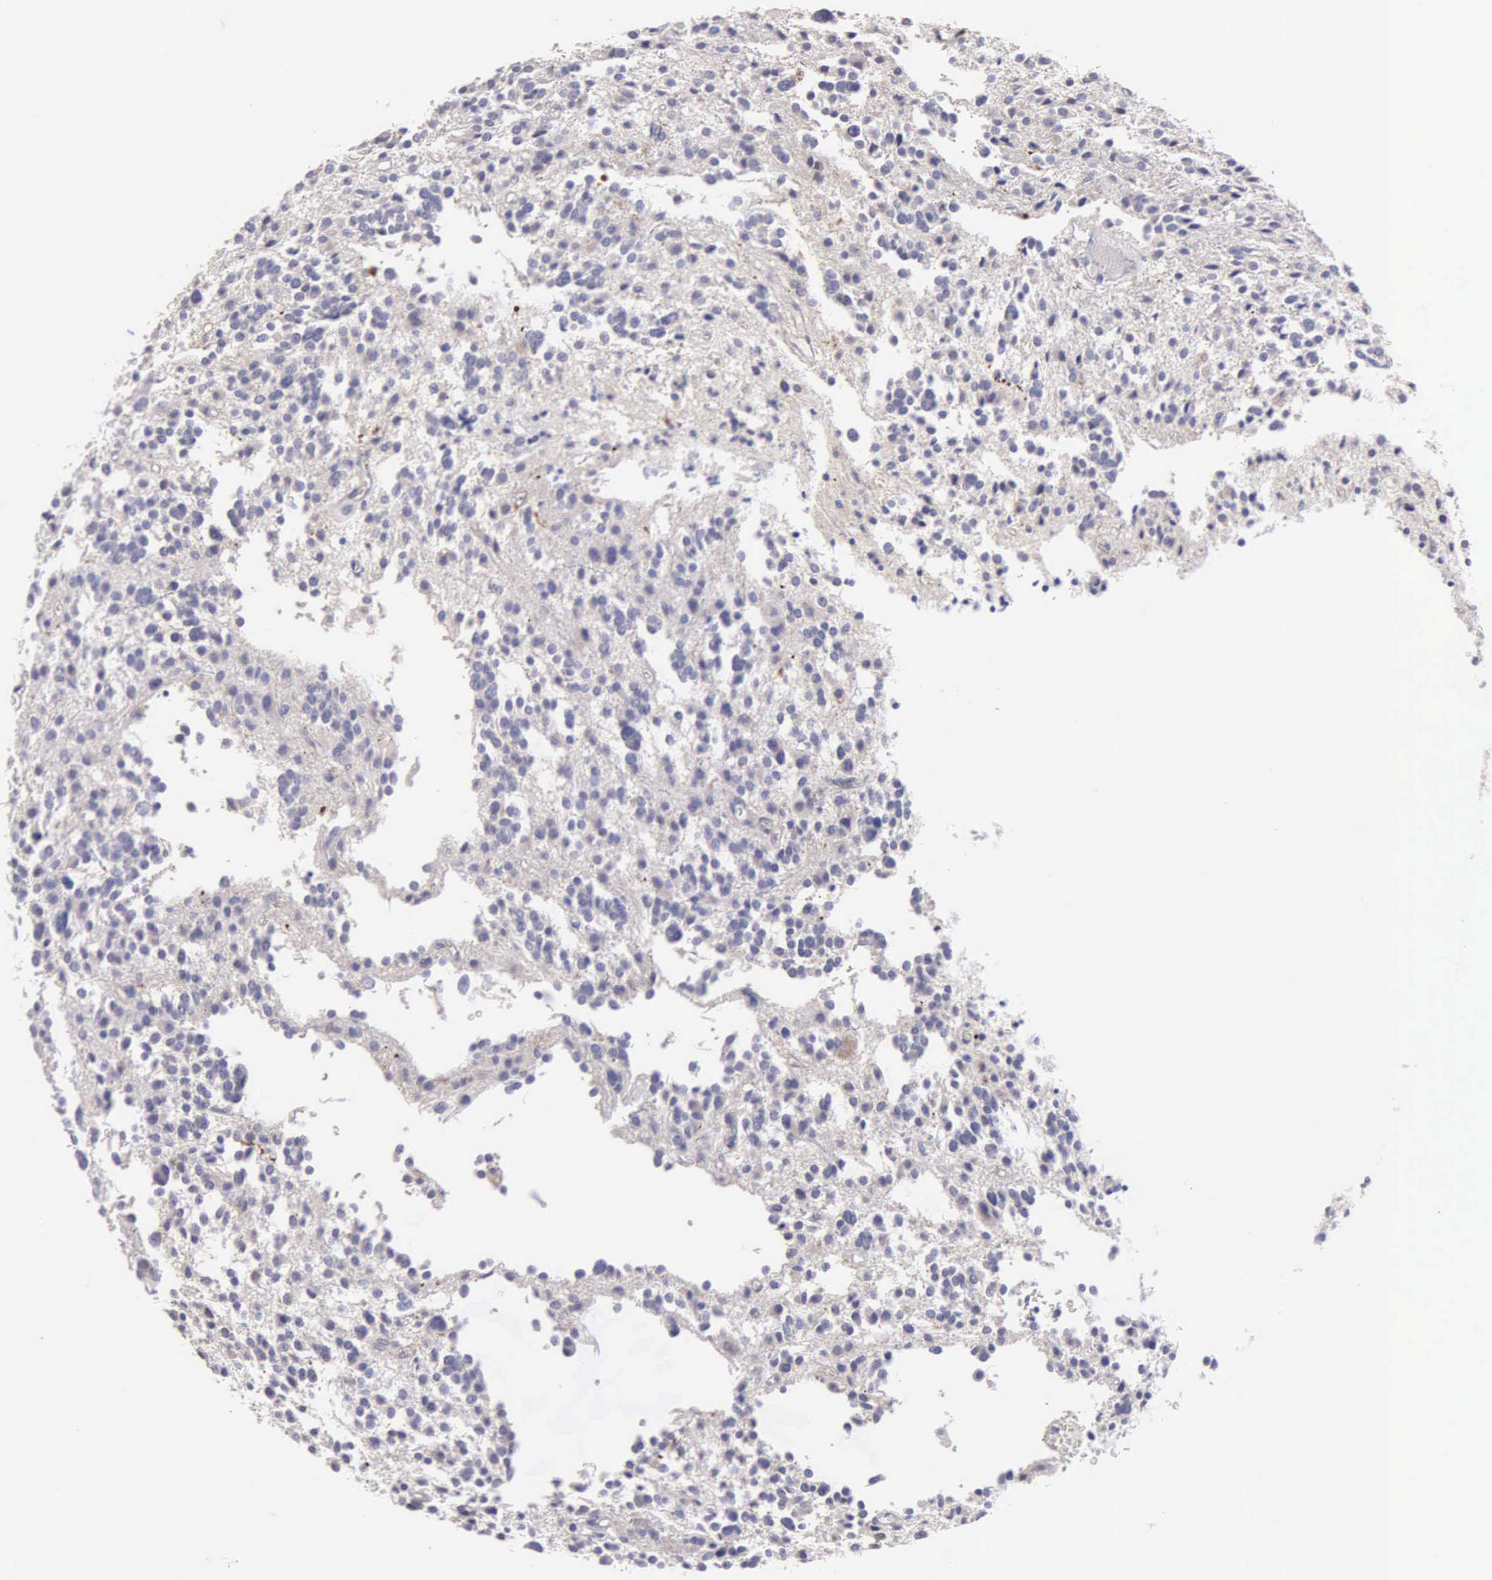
{"staining": {"intensity": "weak", "quantity": "<25%", "location": "cytoplasmic/membranous"}, "tissue": "glioma", "cell_type": "Tumor cells", "image_type": "cancer", "snomed": [{"axis": "morphology", "description": "Glioma, malignant, Low grade"}, {"axis": "topography", "description": "Brain"}], "caption": "A photomicrograph of glioma stained for a protein displays no brown staining in tumor cells.", "gene": "APP", "patient": {"sex": "female", "age": 36}}